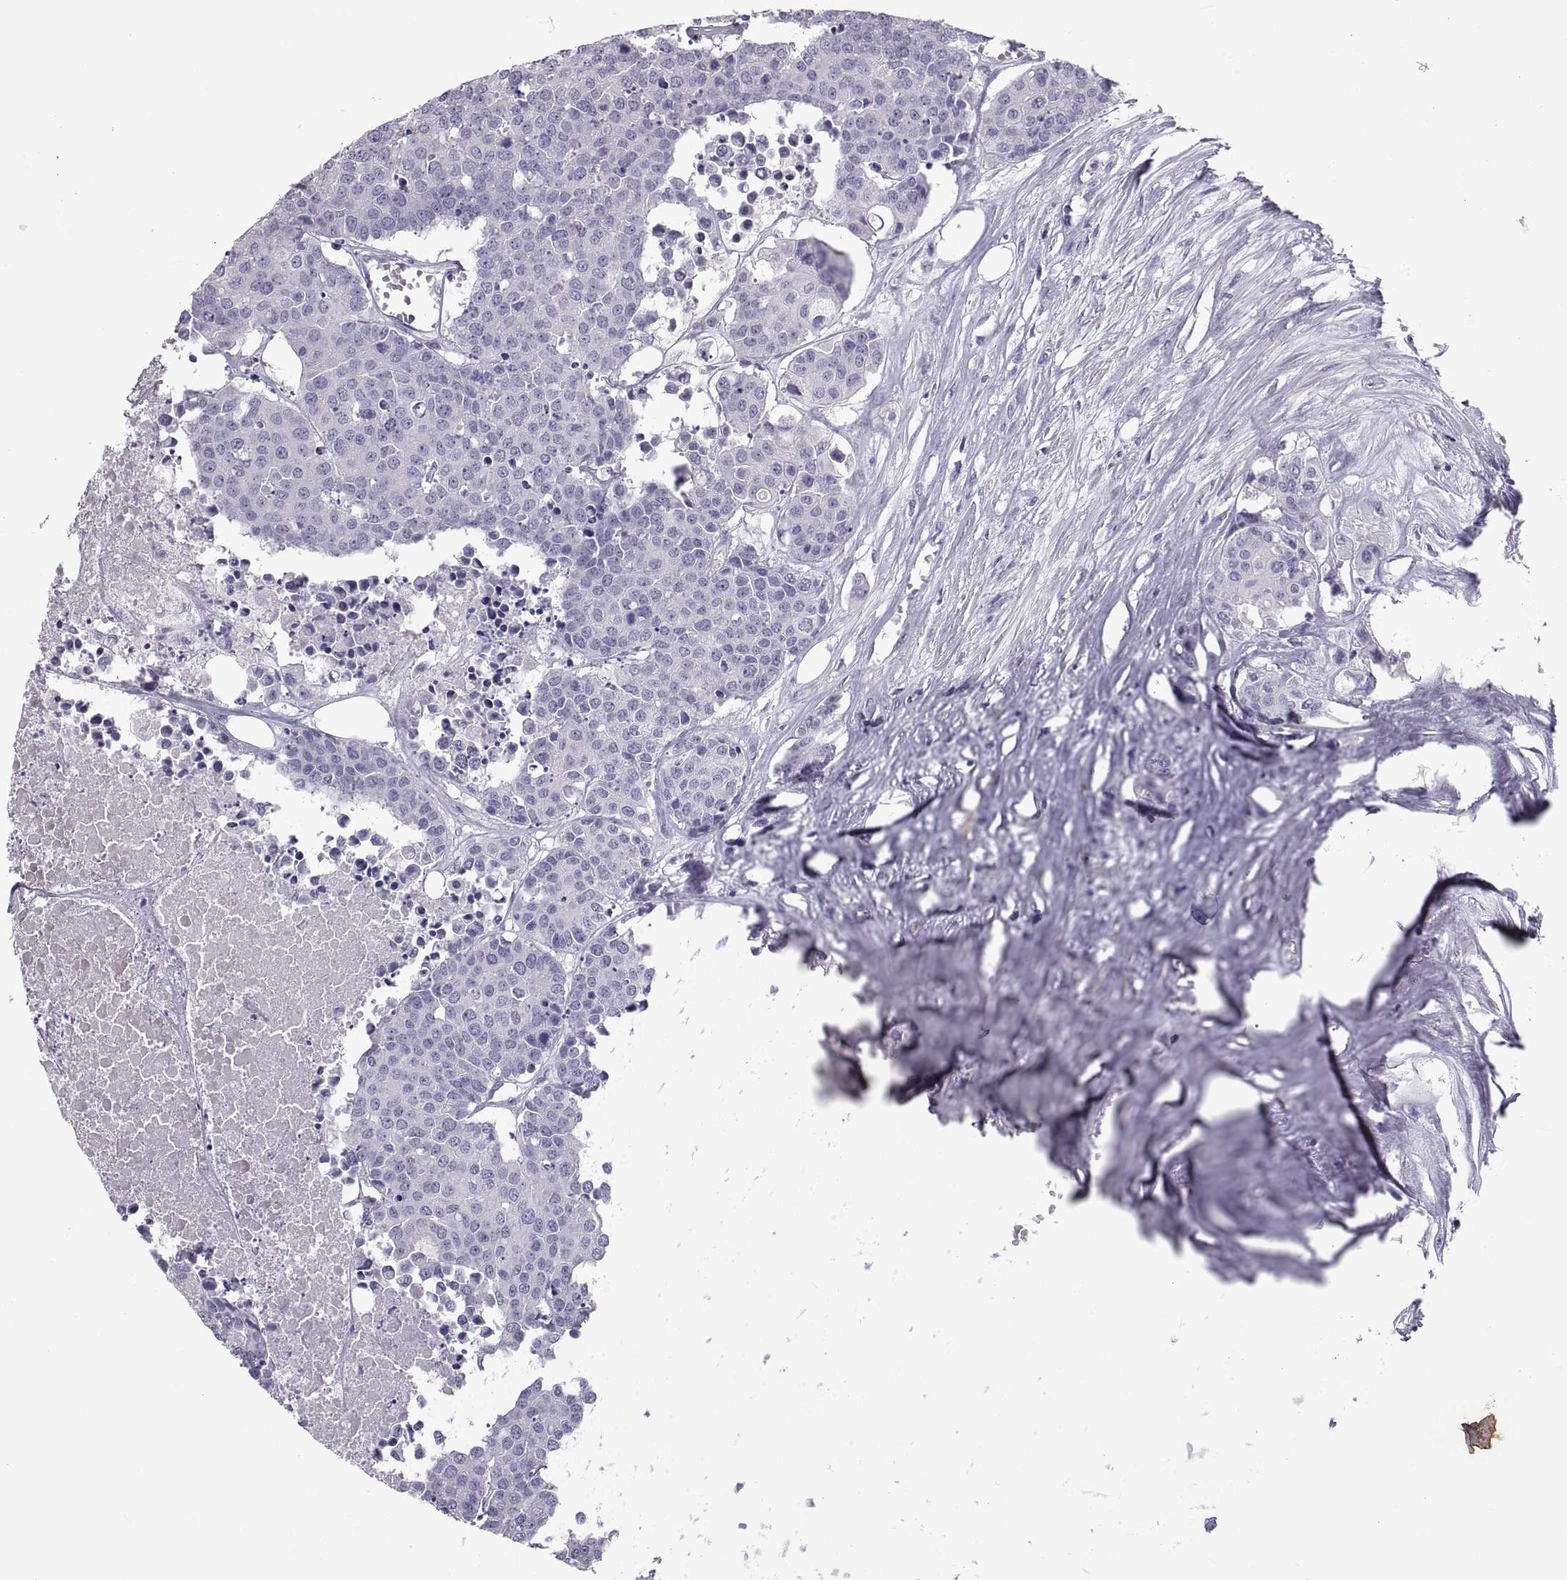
{"staining": {"intensity": "negative", "quantity": "none", "location": "none"}, "tissue": "carcinoid", "cell_type": "Tumor cells", "image_type": "cancer", "snomed": [{"axis": "morphology", "description": "Carcinoid, malignant, NOS"}, {"axis": "topography", "description": "Colon"}], "caption": "Immunohistochemistry (IHC) histopathology image of carcinoid (malignant) stained for a protein (brown), which exhibits no staining in tumor cells. The staining is performed using DAB brown chromogen with nuclei counter-stained in using hematoxylin.", "gene": "IGSF1", "patient": {"sex": "male", "age": 81}}